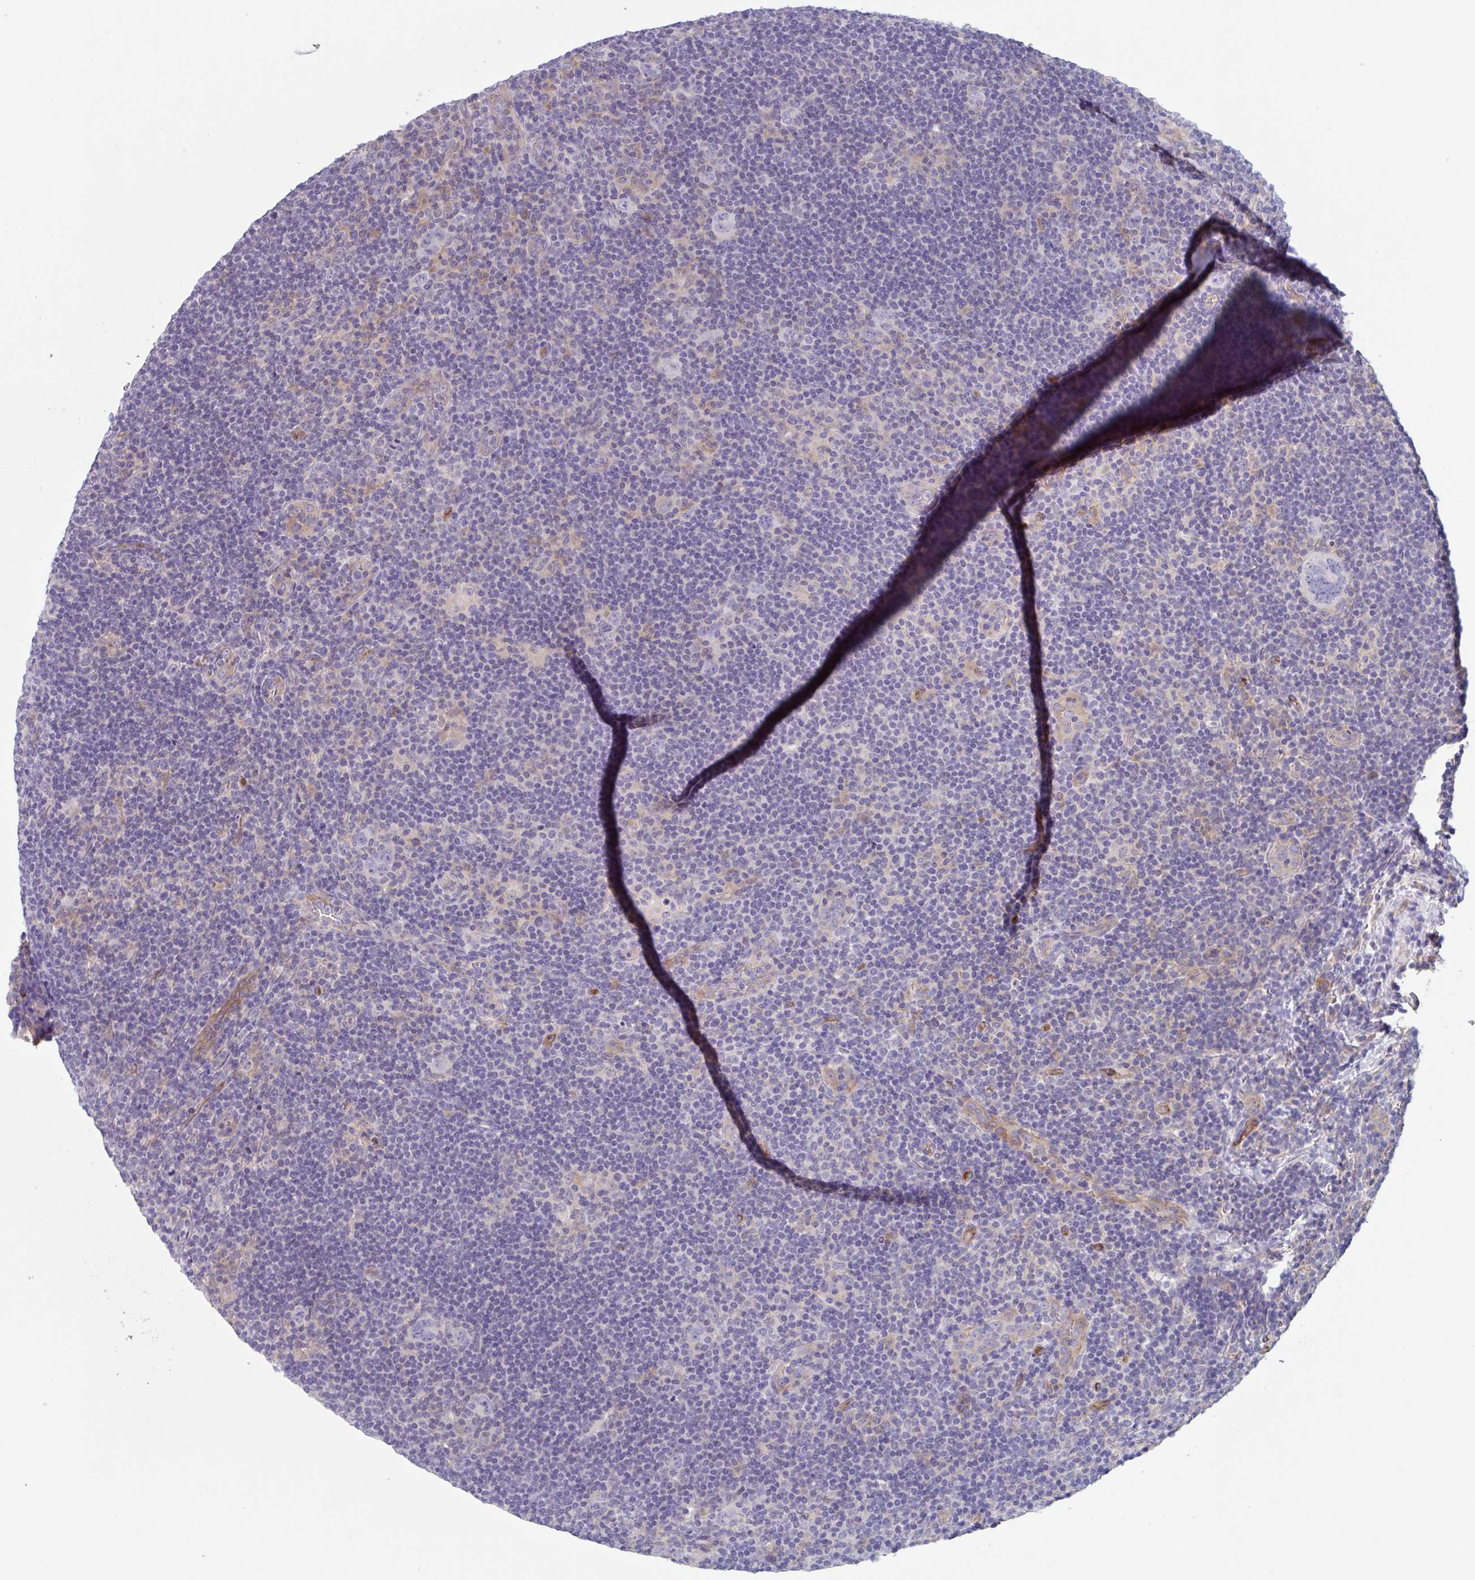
{"staining": {"intensity": "negative", "quantity": "none", "location": "none"}, "tissue": "lymphoma", "cell_type": "Tumor cells", "image_type": "cancer", "snomed": [{"axis": "morphology", "description": "Hodgkin's disease, NOS"}, {"axis": "topography", "description": "Lymph node"}], "caption": "Immunohistochemical staining of lymphoma shows no significant positivity in tumor cells.", "gene": "EHD4", "patient": {"sex": "female", "age": 57}}